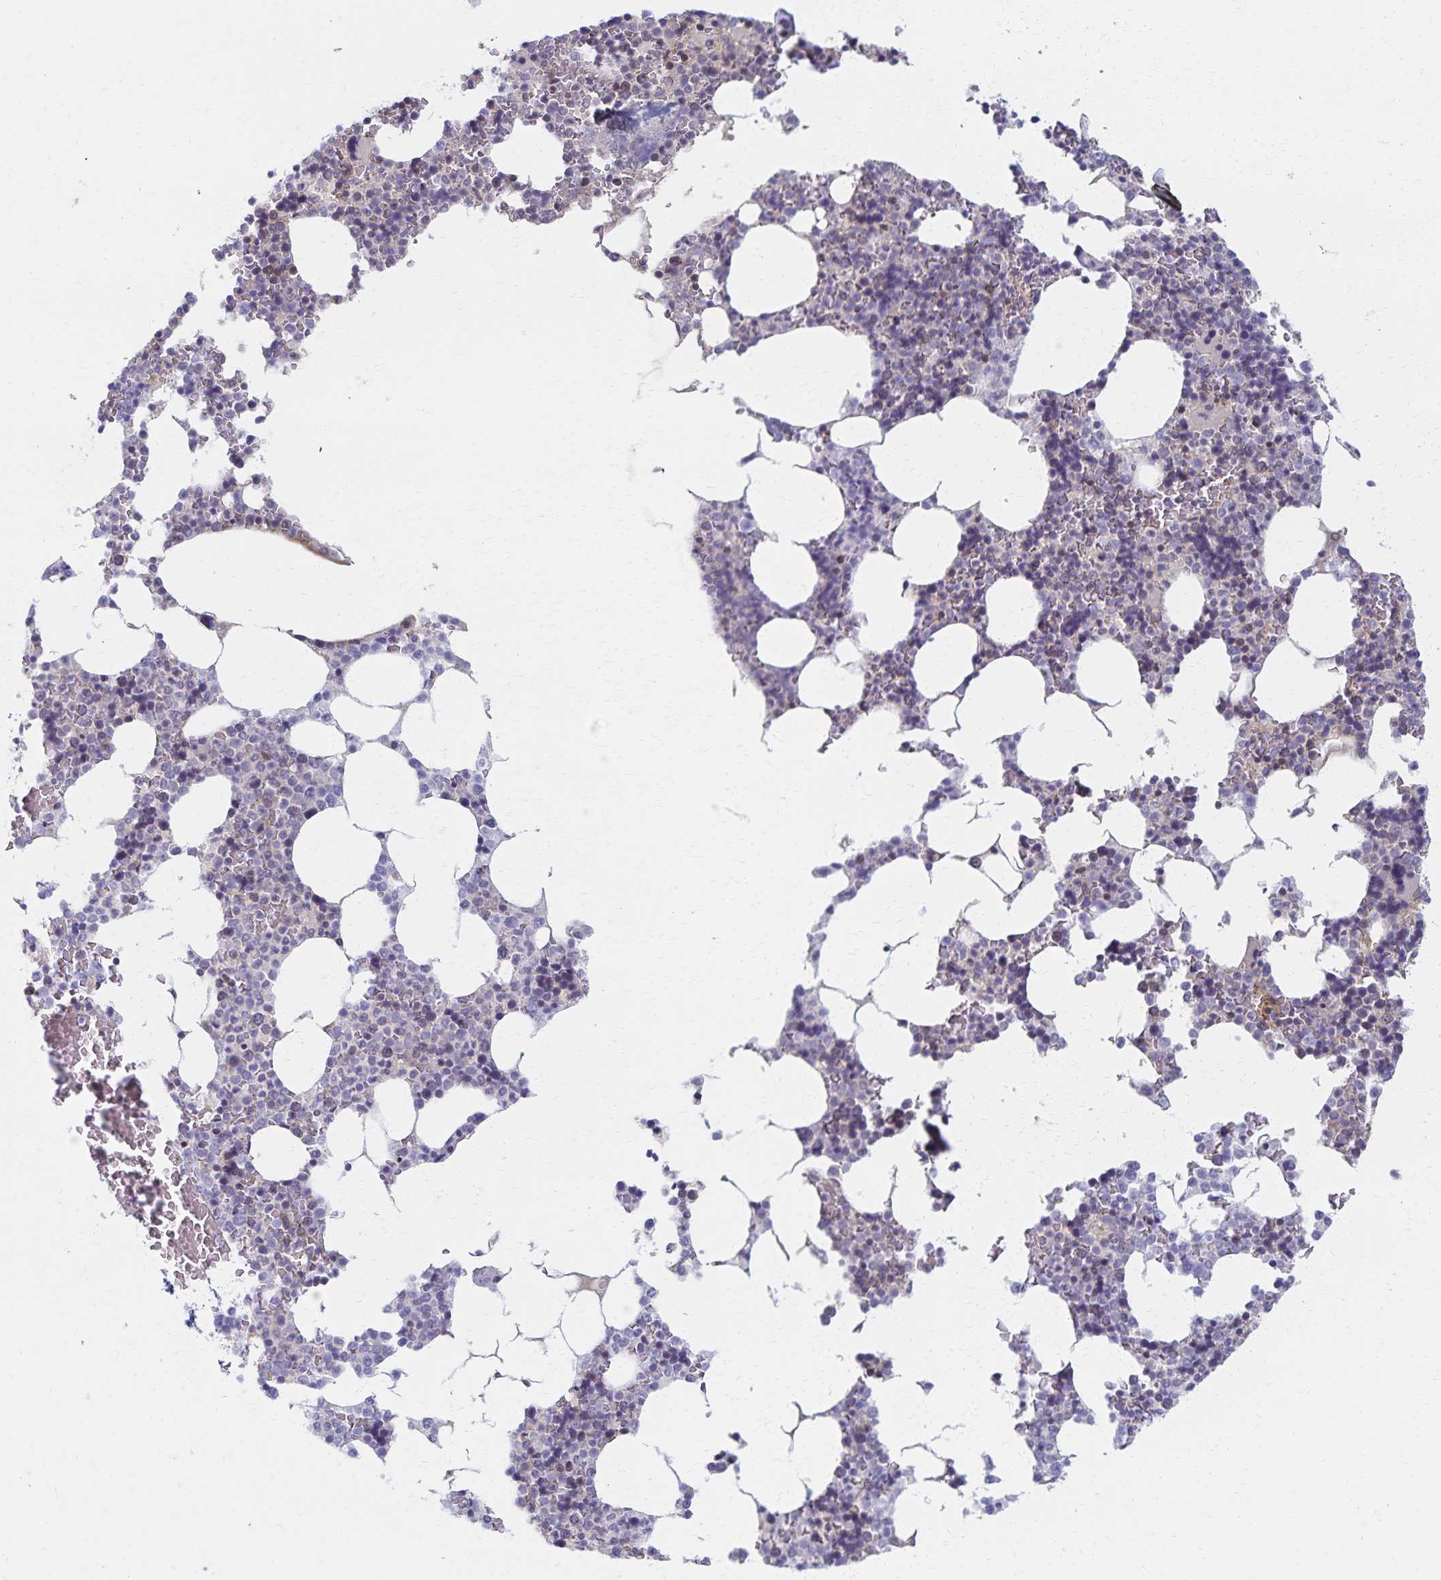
{"staining": {"intensity": "negative", "quantity": "none", "location": "none"}, "tissue": "bone marrow", "cell_type": "Hematopoietic cells", "image_type": "normal", "snomed": [{"axis": "morphology", "description": "Normal tissue, NOS"}, {"axis": "topography", "description": "Bone marrow"}], "caption": "This is an immunohistochemistry (IHC) micrograph of unremarkable bone marrow. There is no expression in hematopoietic cells.", "gene": "RAB9B", "patient": {"sex": "female", "age": 42}}